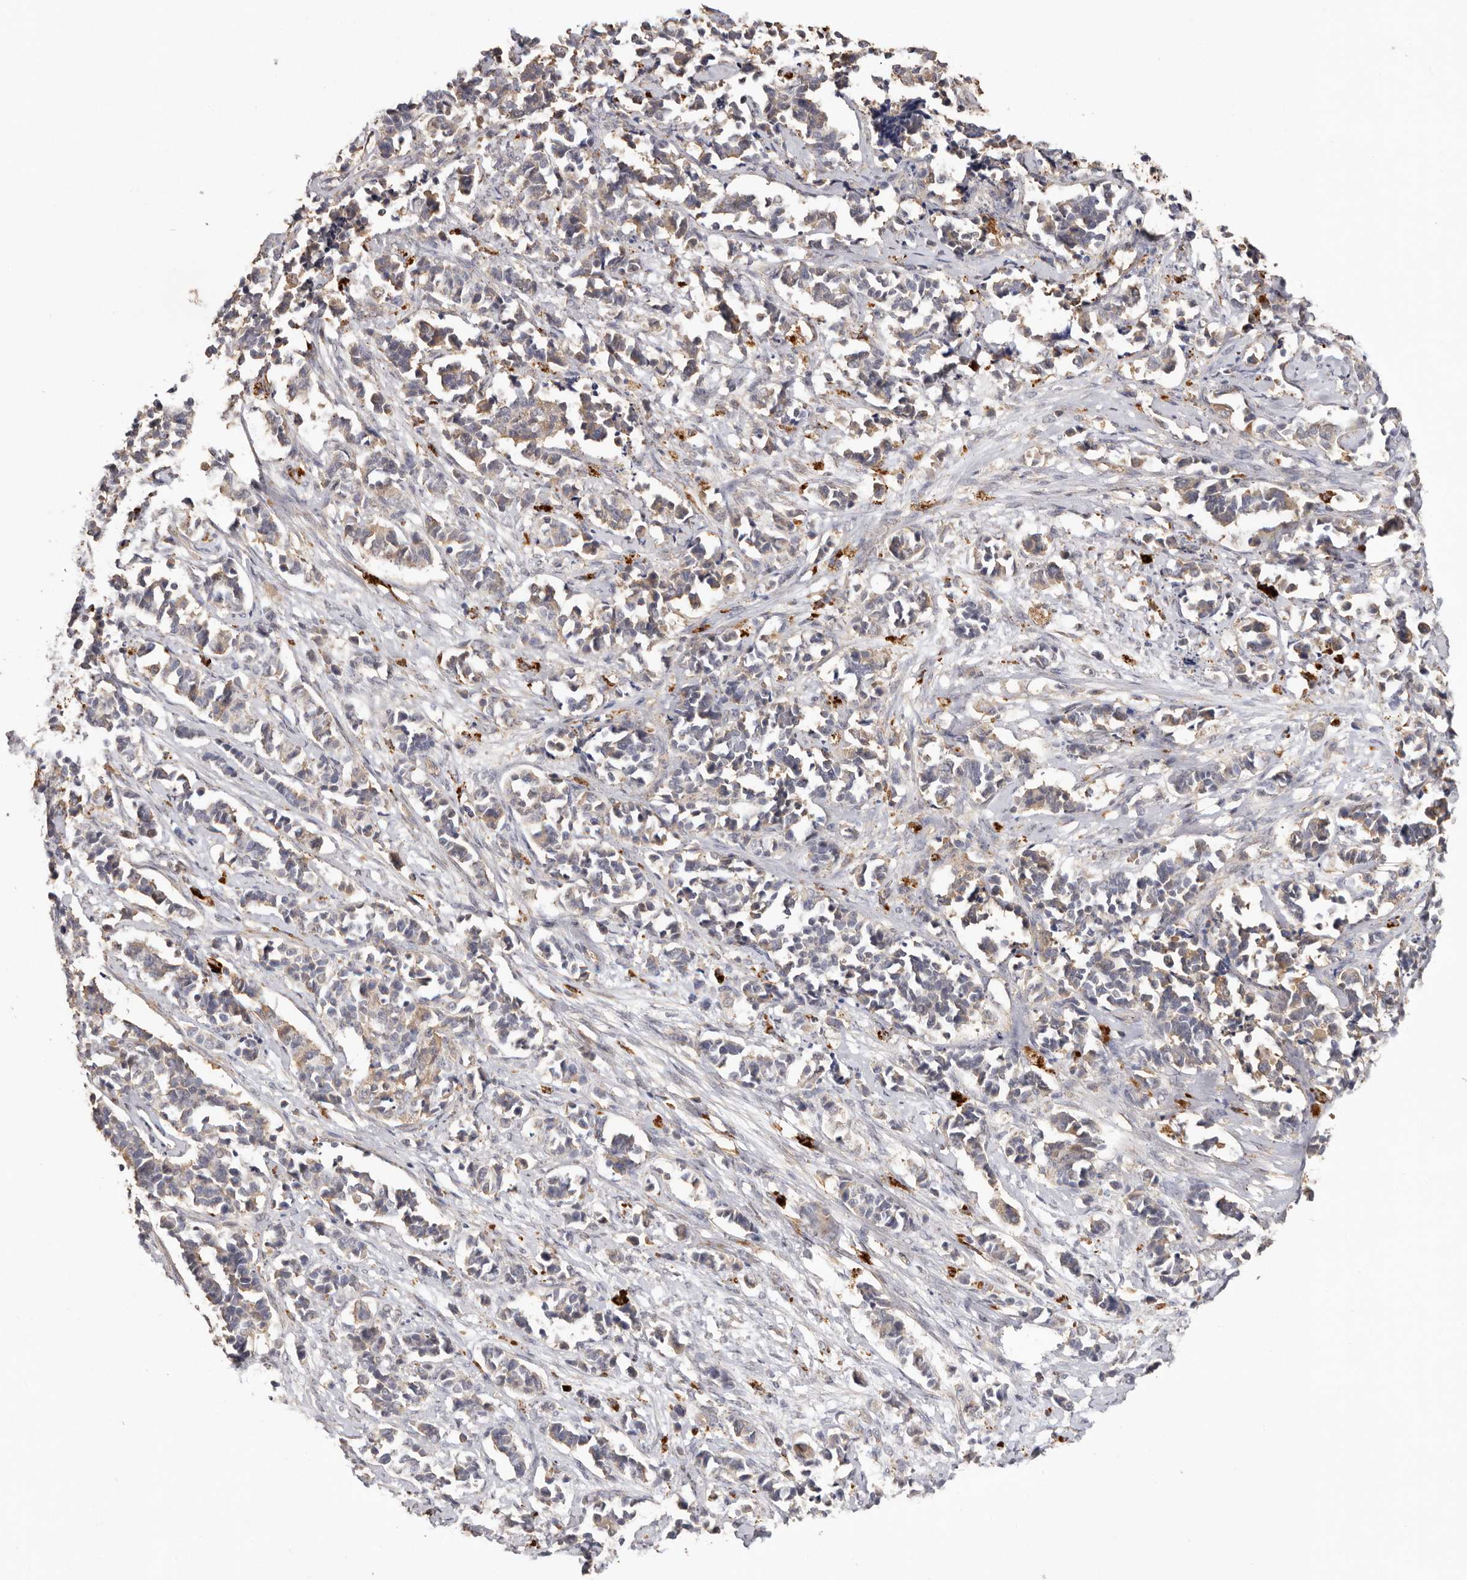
{"staining": {"intensity": "weak", "quantity": "25%-75%", "location": "cytoplasmic/membranous"}, "tissue": "cervical cancer", "cell_type": "Tumor cells", "image_type": "cancer", "snomed": [{"axis": "morphology", "description": "Normal tissue, NOS"}, {"axis": "morphology", "description": "Squamous cell carcinoma, NOS"}, {"axis": "topography", "description": "Cervix"}], "caption": "Immunohistochemistry (IHC) (DAB (3,3'-diaminobenzidine)) staining of human cervical cancer shows weak cytoplasmic/membranous protein staining in about 25%-75% of tumor cells. (IHC, brightfield microscopy, high magnification).", "gene": "RWDD1", "patient": {"sex": "female", "age": 35}}